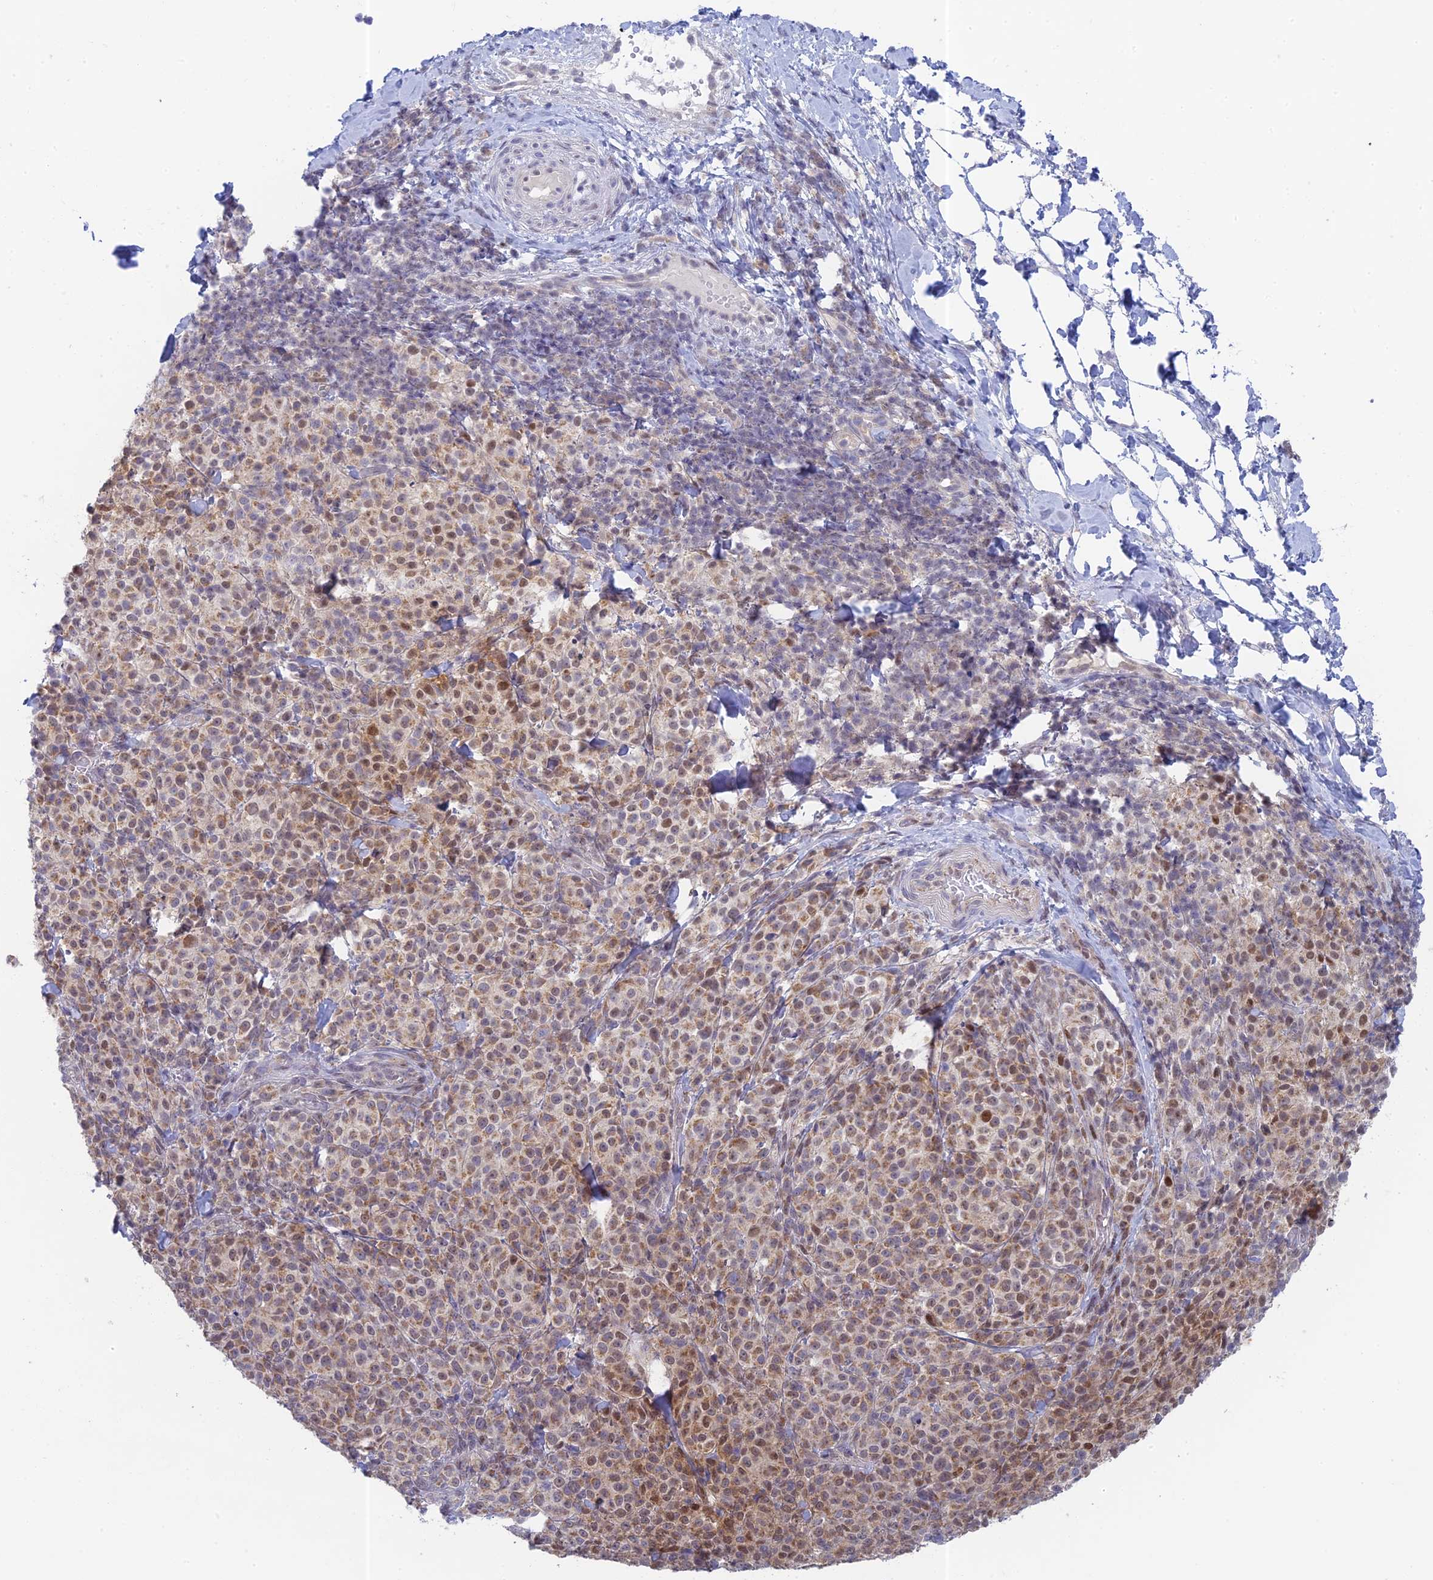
{"staining": {"intensity": "moderate", "quantity": ">75%", "location": "cytoplasmic/membranous,nuclear"}, "tissue": "melanoma", "cell_type": "Tumor cells", "image_type": "cancer", "snomed": [{"axis": "morphology", "description": "Normal tissue, NOS"}, {"axis": "morphology", "description": "Malignant melanoma, NOS"}, {"axis": "topography", "description": "Skin"}], "caption": "Melanoma was stained to show a protein in brown. There is medium levels of moderate cytoplasmic/membranous and nuclear positivity in approximately >75% of tumor cells.", "gene": "MRPL17", "patient": {"sex": "female", "age": 34}}